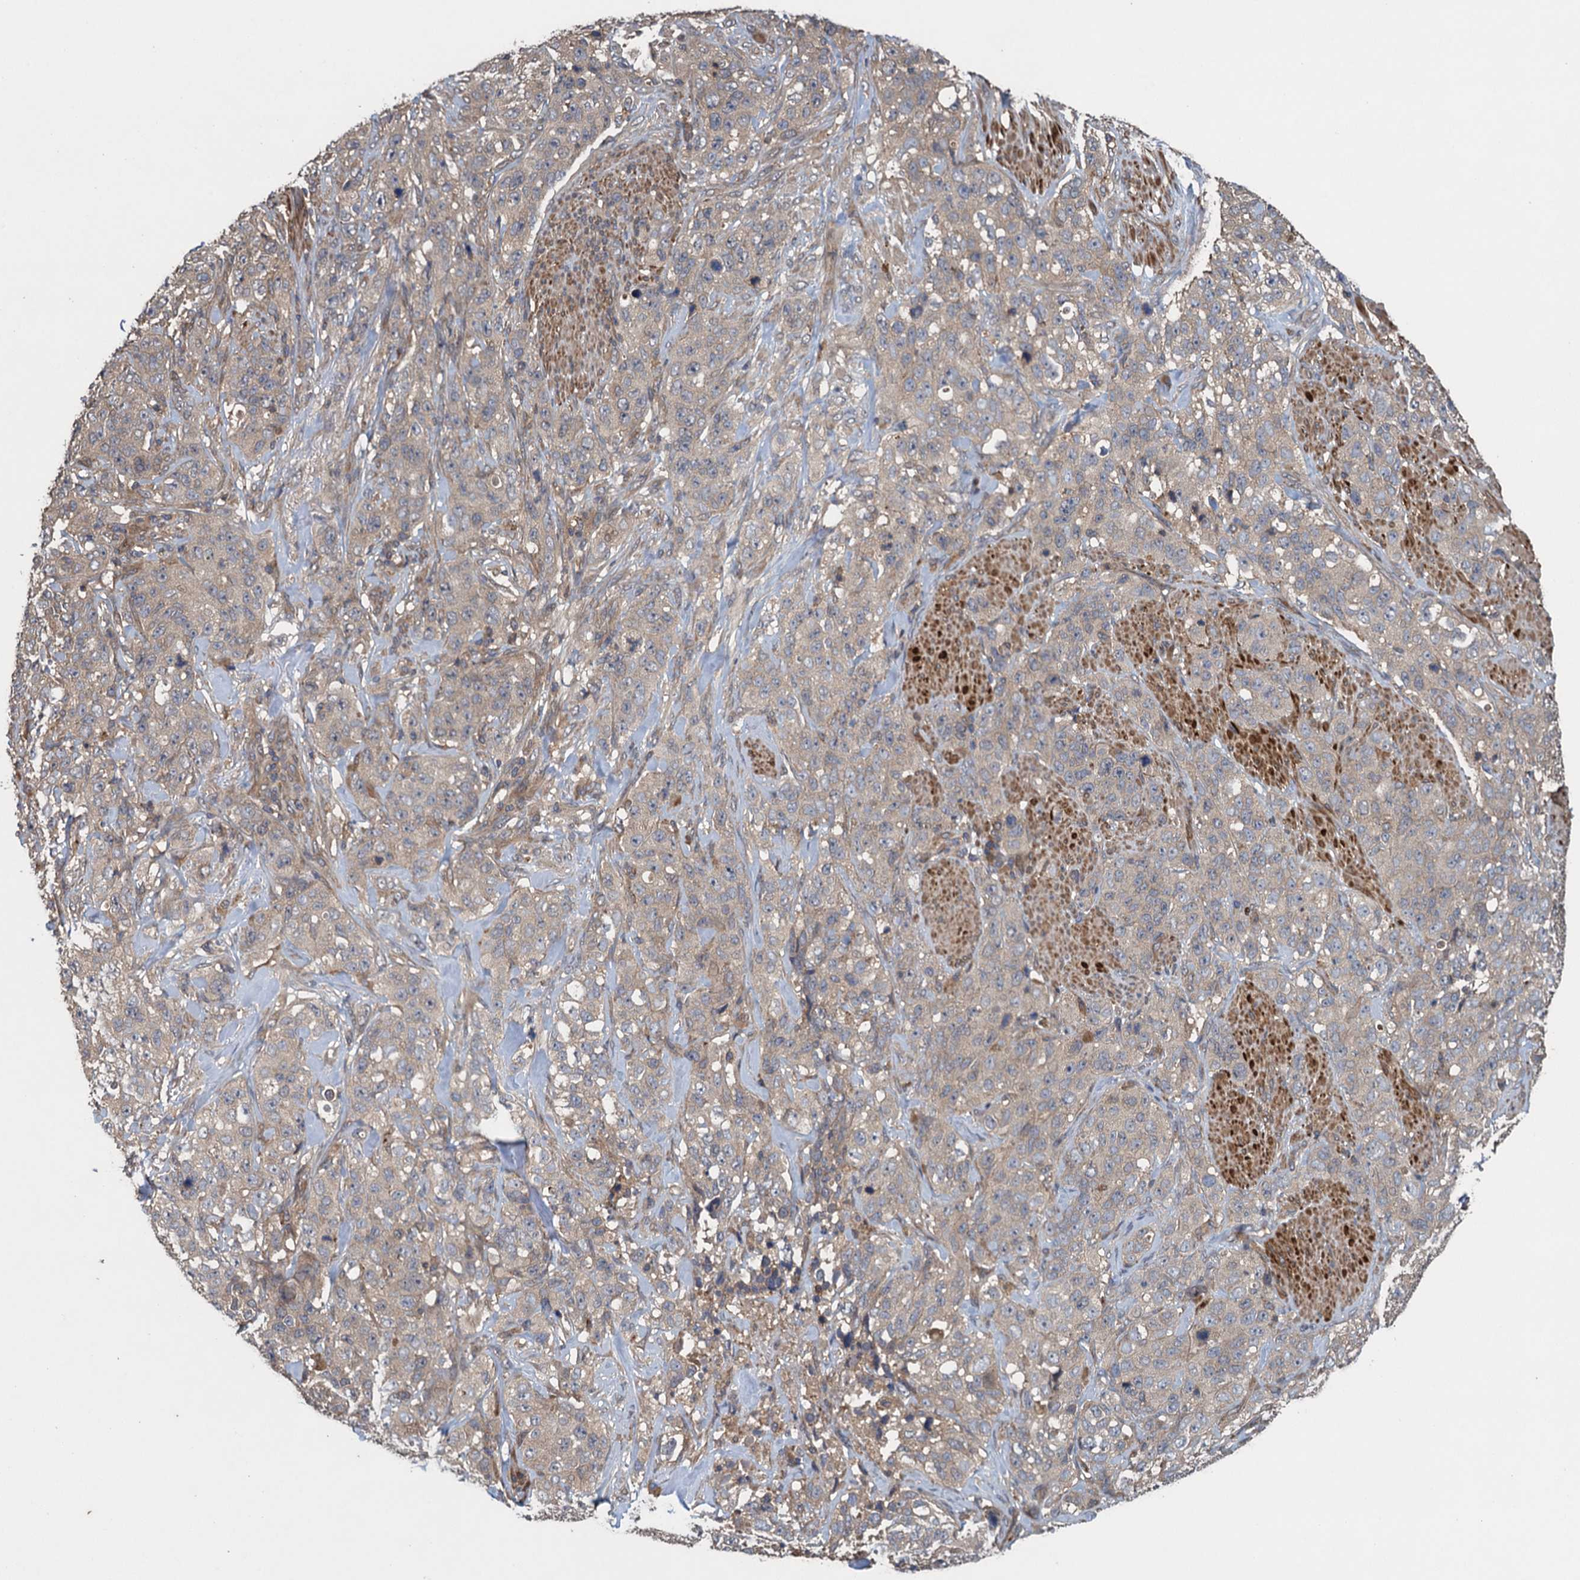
{"staining": {"intensity": "weak", "quantity": ">75%", "location": "cytoplasmic/membranous"}, "tissue": "stomach cancer", "cell_type": "Tumor cells", "image_type": "cancer", "snomed": [{"axis": "morphology", "description": "Adenocarcinoma, NOS"}, {"axis": "topography", "description": "Stomach"}], "caption": "Weak cytoplasmic/membranous expression for a protein is seen in about >75% of tumor cells of stomach adenocarcinoma using IHC.", "gene": "CNTN5", "patient": {"sex": "male", "age": 48}}